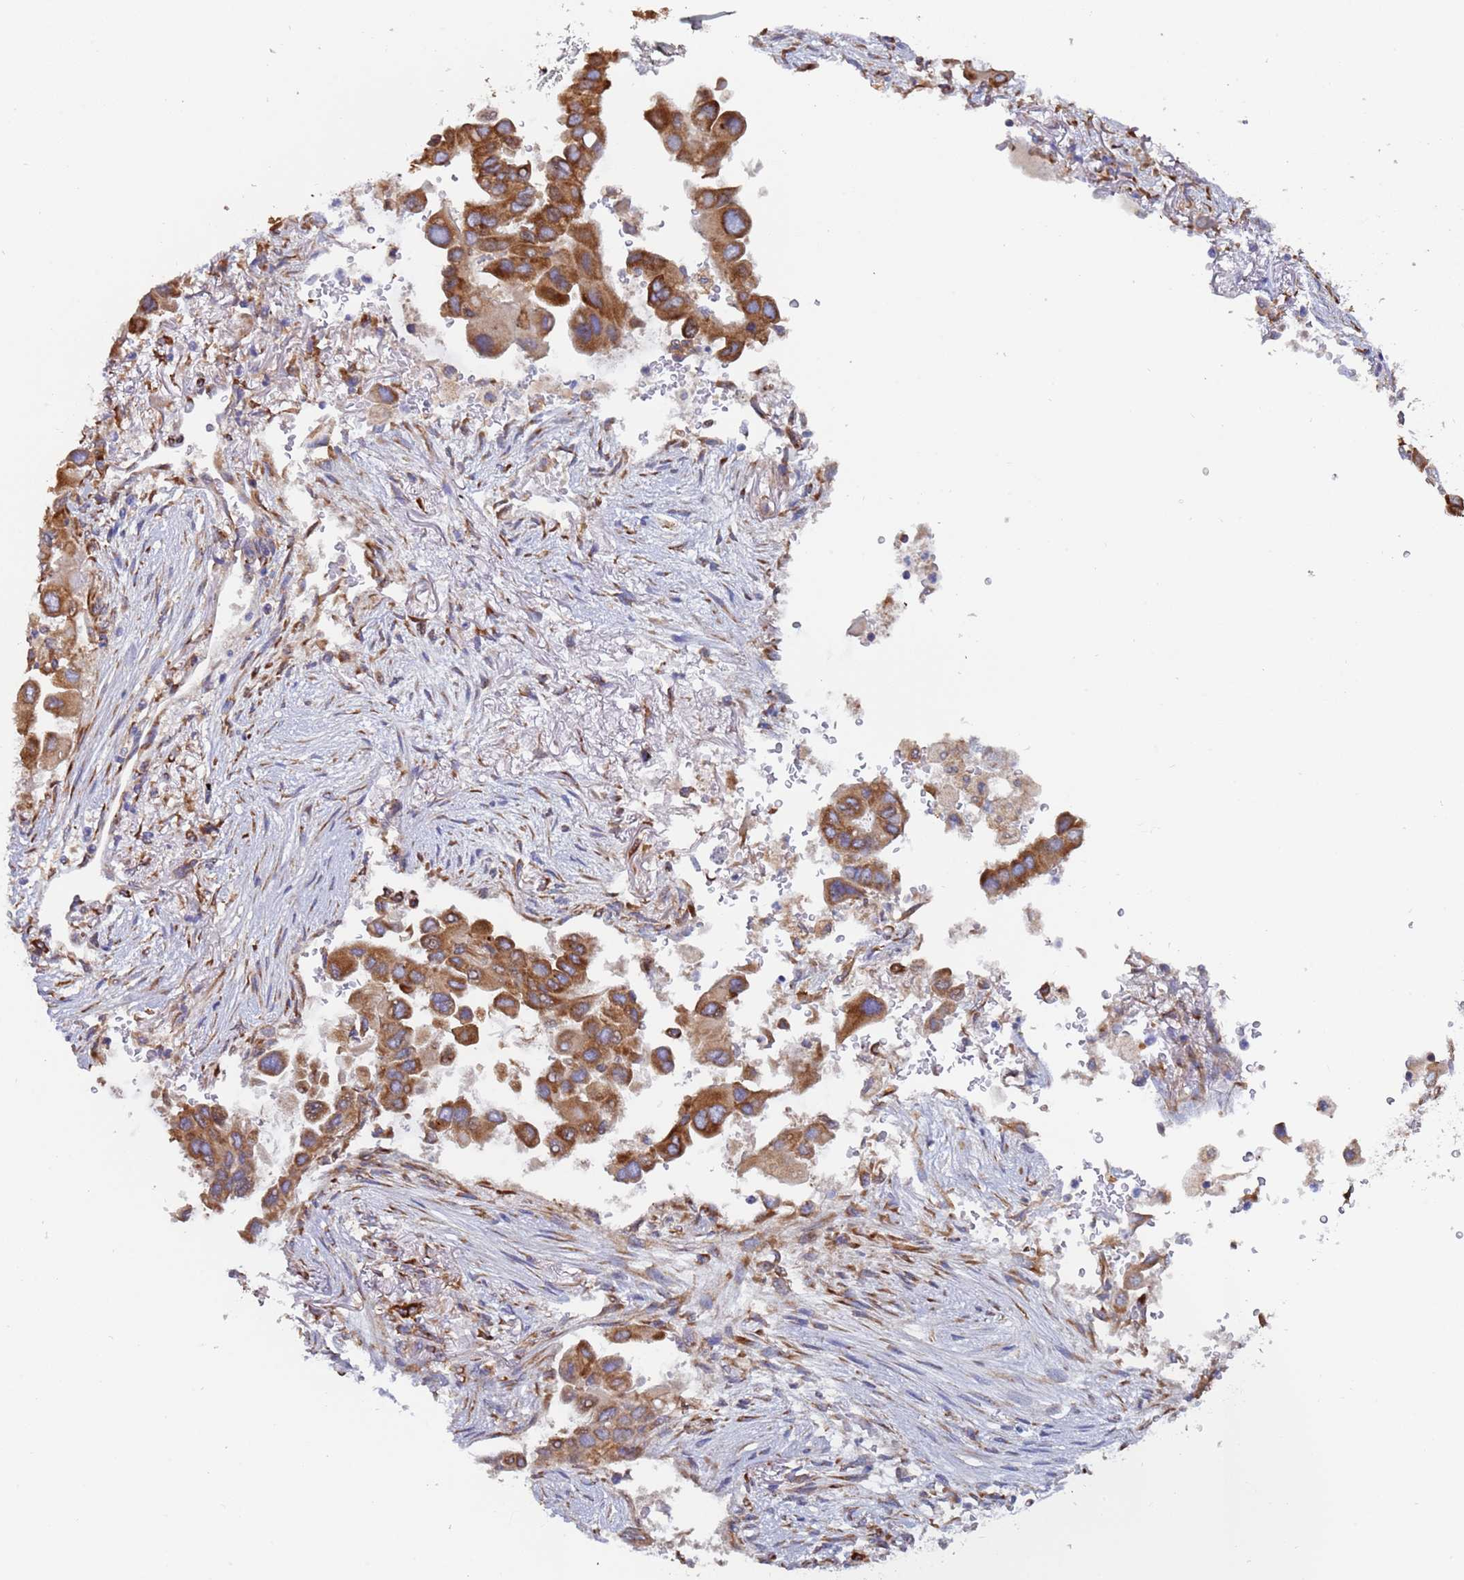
{"staining": {"intensity": "strong", "quantity": ">75%", "location": "cytoplasmic/membranous"}, "tissue": "lung cancer", "cell_type": "Tumor cells", "image_type": "cancer", "snomed": [{"axis": "morphology", "description": "Adenocarcinoma, NOS"}, {"axis": "topography", "description": "Lung"}], "caption": "Immunohistochemistry (IHC) micrograph of neoplastic tissue: lung cancer (adenocarcinoma) stained using immunohistochemistry (IHC) displays high levels of strong protein expression localized specifically in the cytoplasmic/membranous of tumor cells, appearing as a cytoplasmic/membranous brown color.", "gene": "ZNF844", "patient": {"sex": "female", "age": 76}}